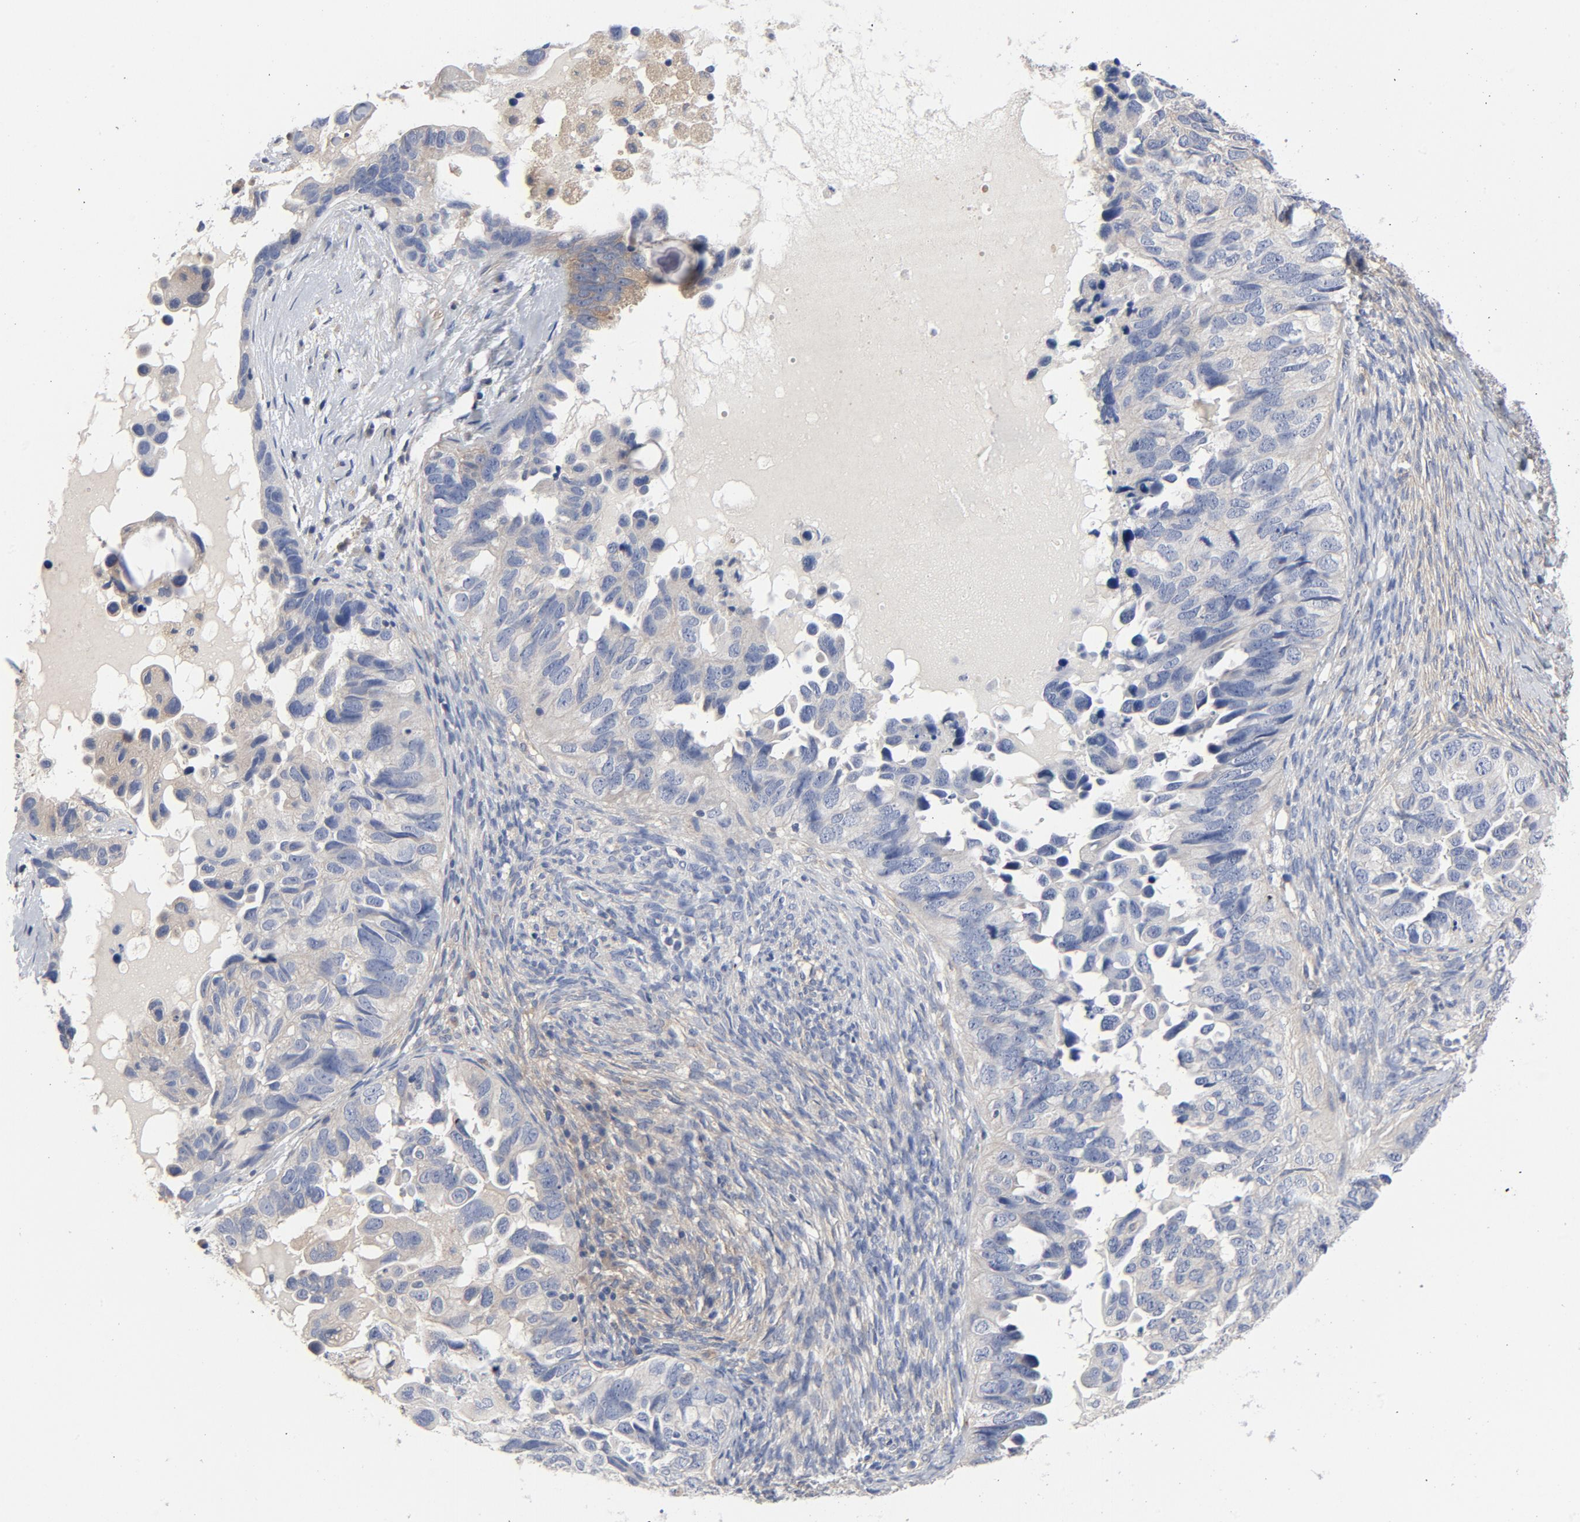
{"staining": {"intensity": "weak", "quantity": "25%-75%", "location": "cytoplasmic/membranous"}, "tissue": "ovarian cancer", "cell_type": "Tumor cells", "image_type": "cancer", "snomed": [{"axis": "morphology", "description": "Cystadenocarcinoma, serous, NOS"}, {"axis": "topography", "description": "Ovary"}], "caption": "Ovarian serous cystadenocarcinoma stained for a protein demonstrates weak cytoplasmic/membranous positivity in tumor cells. Using DAB (brown) and hematoxylin (blue) stains, captured at high magnification using brightfield microscopy.", "gene": "DYNLT3", "patient": {"sex": "female", "age": 82}}